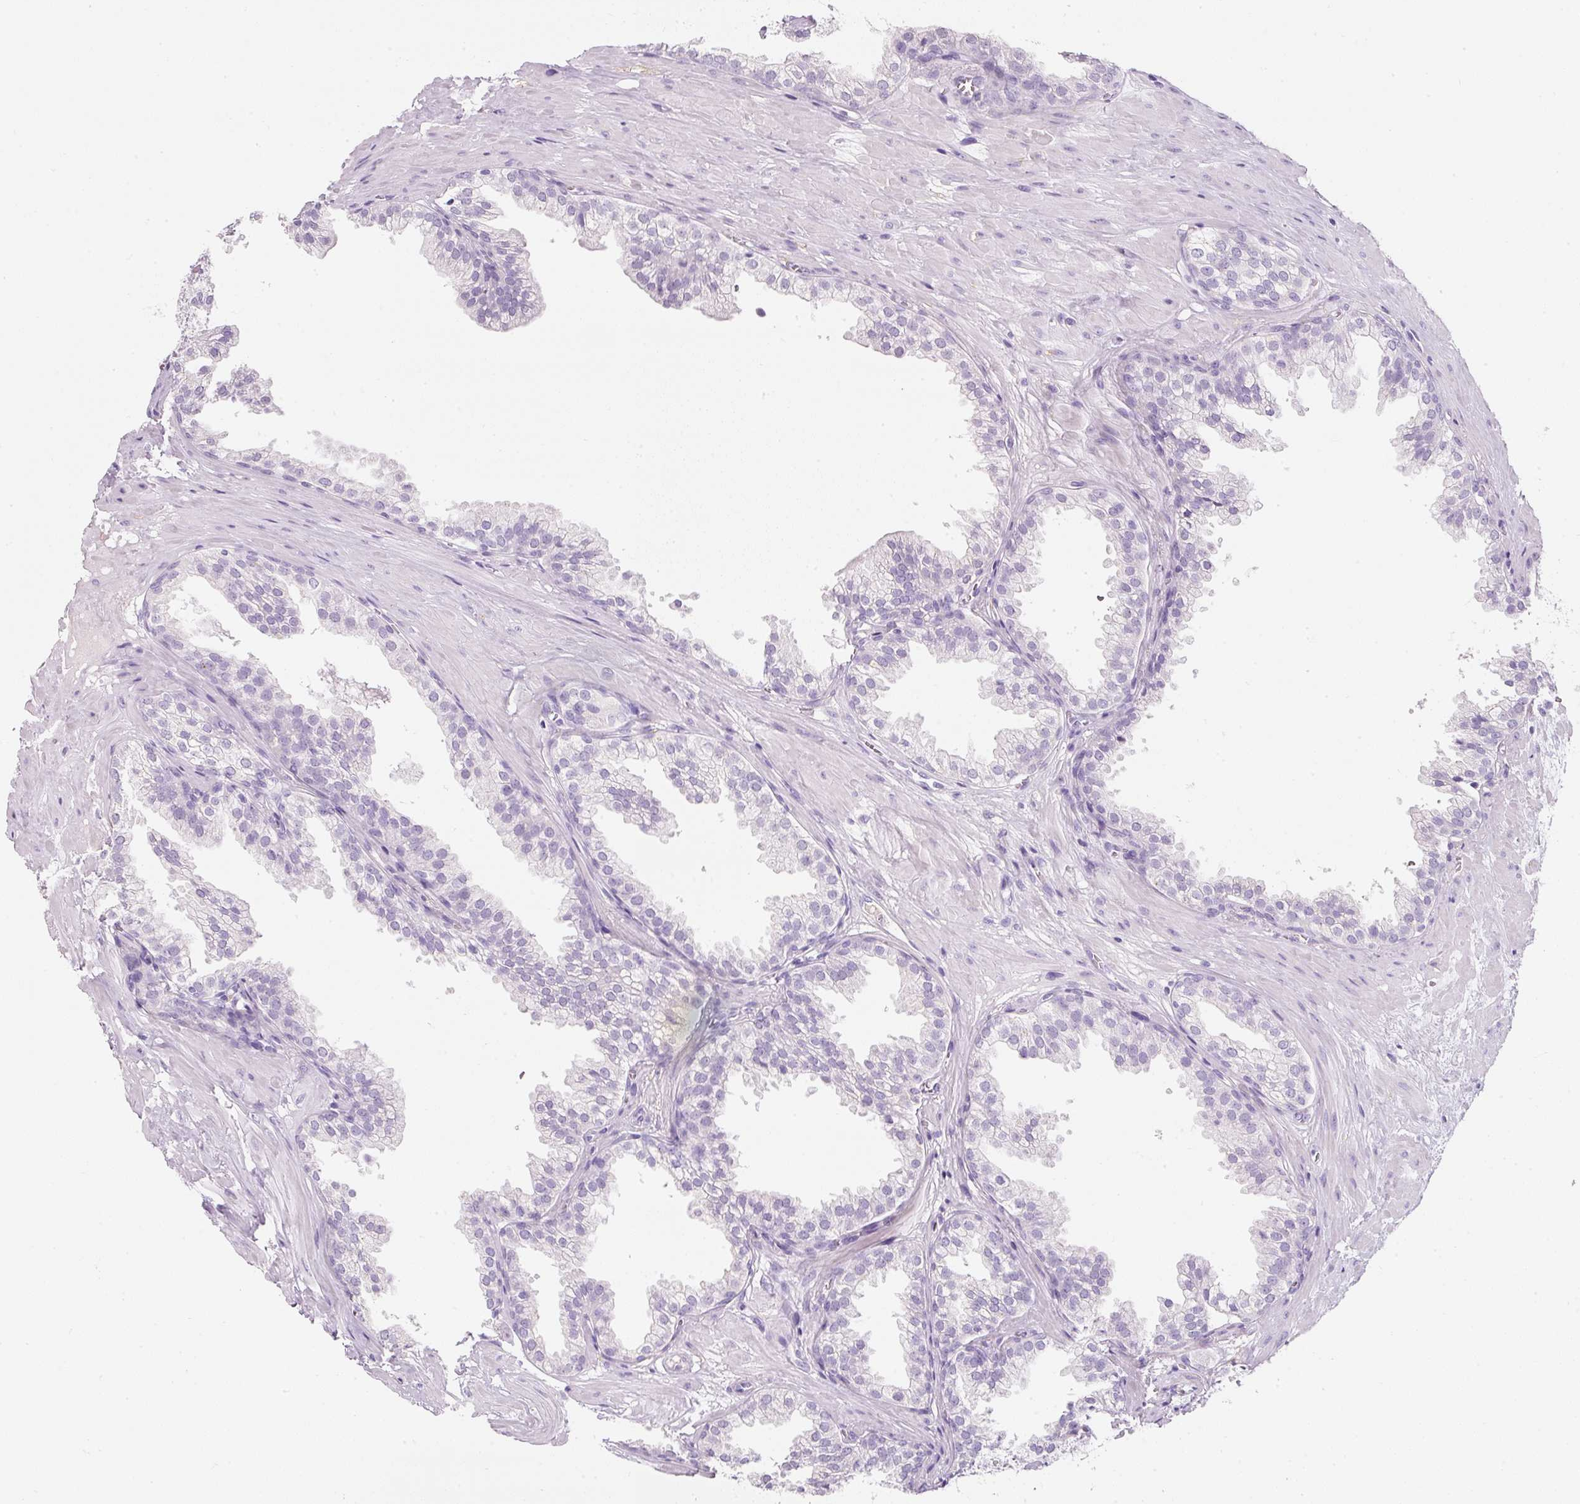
{"staining": {"intensity": "negative", "quantity": "none", "location": "none"}, "tissue": "prostate", "cell_type": "Glandular cells", "image_type": "normal", "snomed": [{"axis": "morphology", "description": "Normal tissue, NOS"}, {"axis": "topography", "description": "Prostate"}, {"axis": "topography", "description": "Peripheral nerve tissue"}], "caption": "There is no significant expression in glandular cells of prostate.", "gene": "DNM1", "patient": {"sex": "male", "age": 55}}